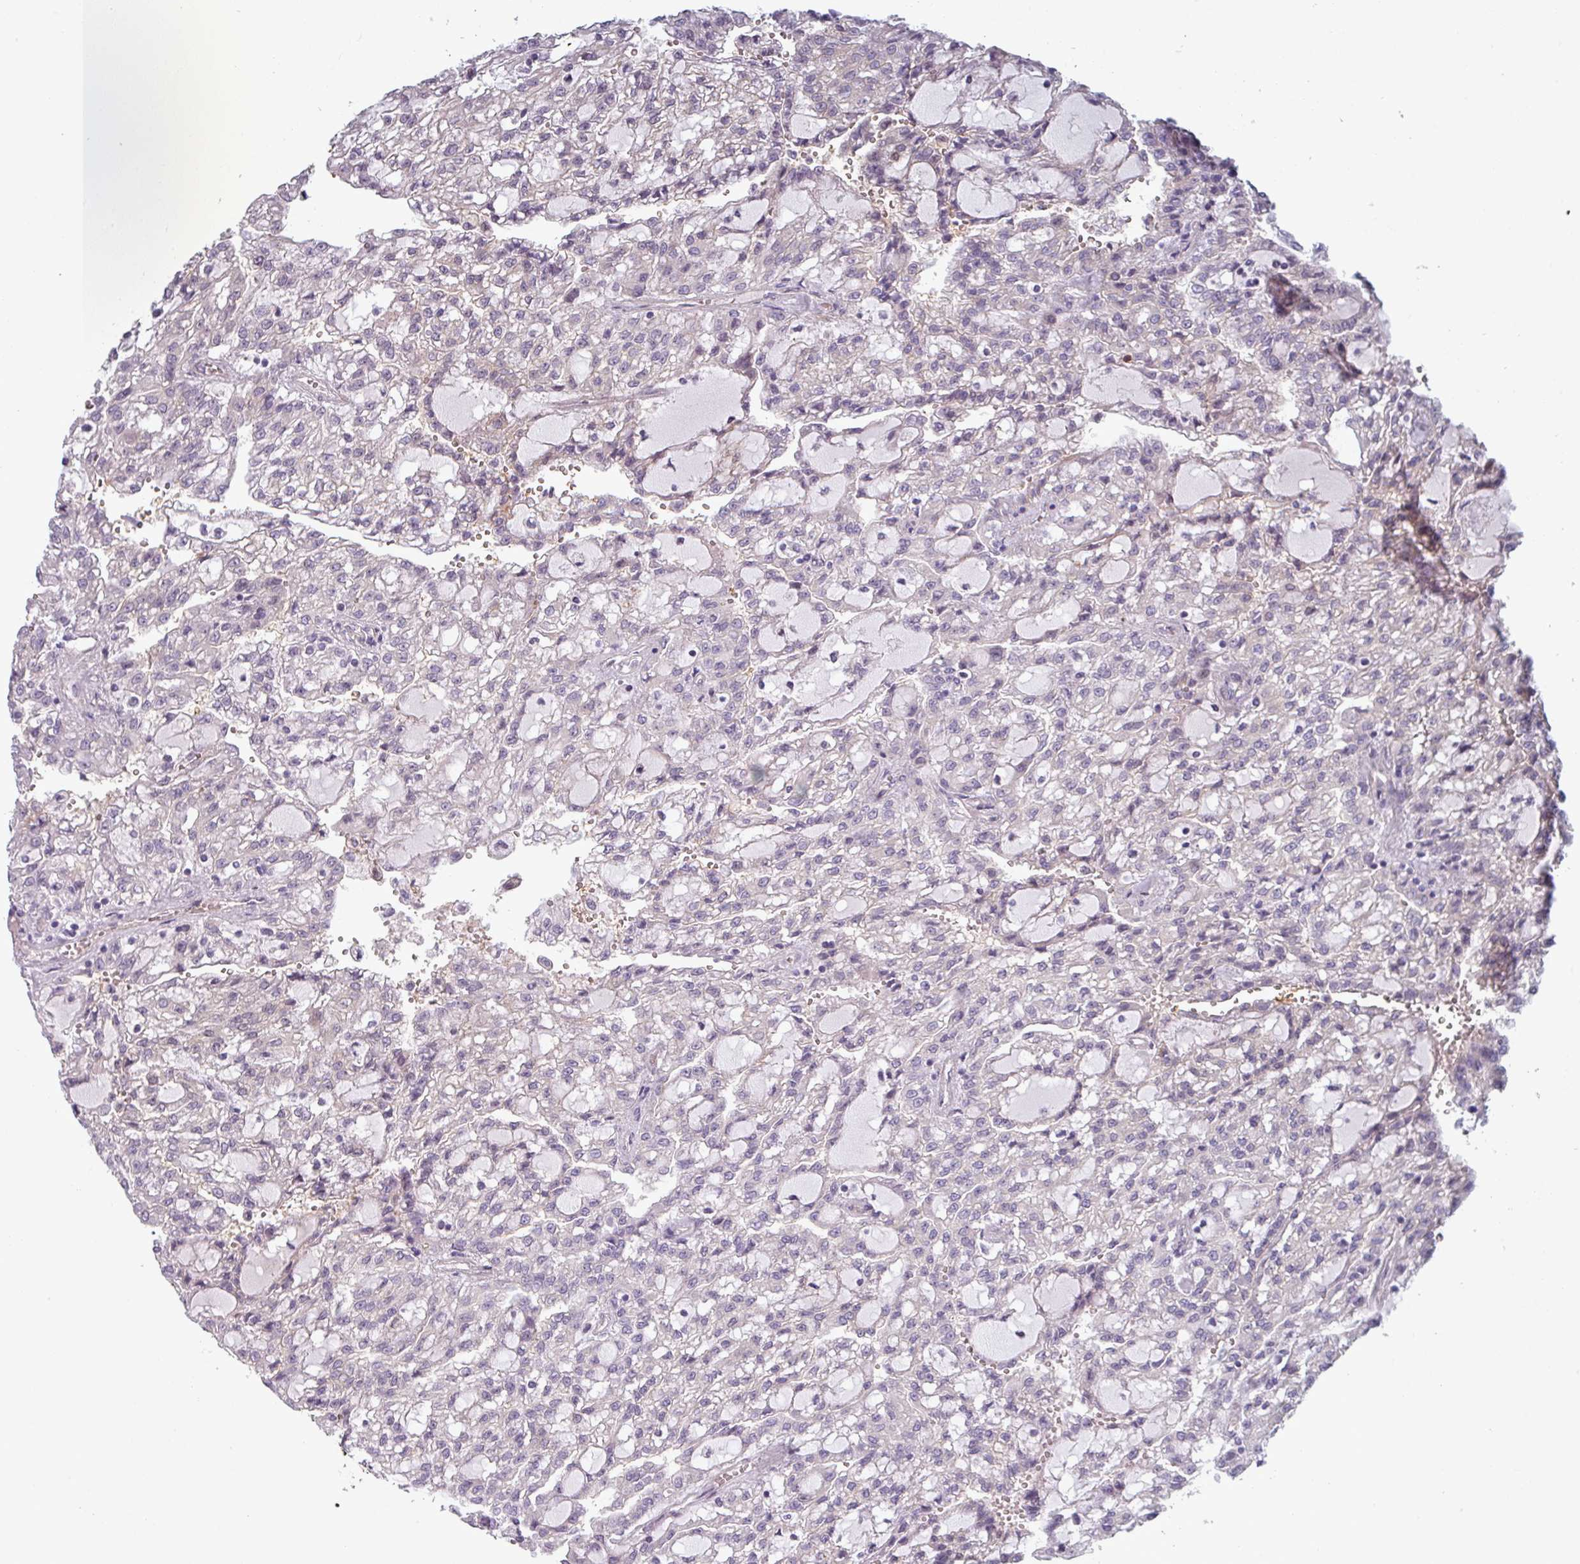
{"staining": {"intensity": "negative", "quantity": "none", "location": "none"}, "tissue": "renal cancer", "cell_type": "Tumor cells", "image_type": "cancer", "snomed": [{"axis": "morphology", "description": "Adenocarcinoma, NOS"}, {"axis": "topography", "description": "Kidney"}], "caption": "Immunohistochemical staining of human adenocarcinoma (renal) displays no significant expression in tumor cells. The staining is performed using DAB (3,3'-diaminobenzidine) brown chromogen with nuclei counter-stained in using hematoxylin.", "gene": "PRAMEF12", "patient": {"sex": "male", "age": 63}}